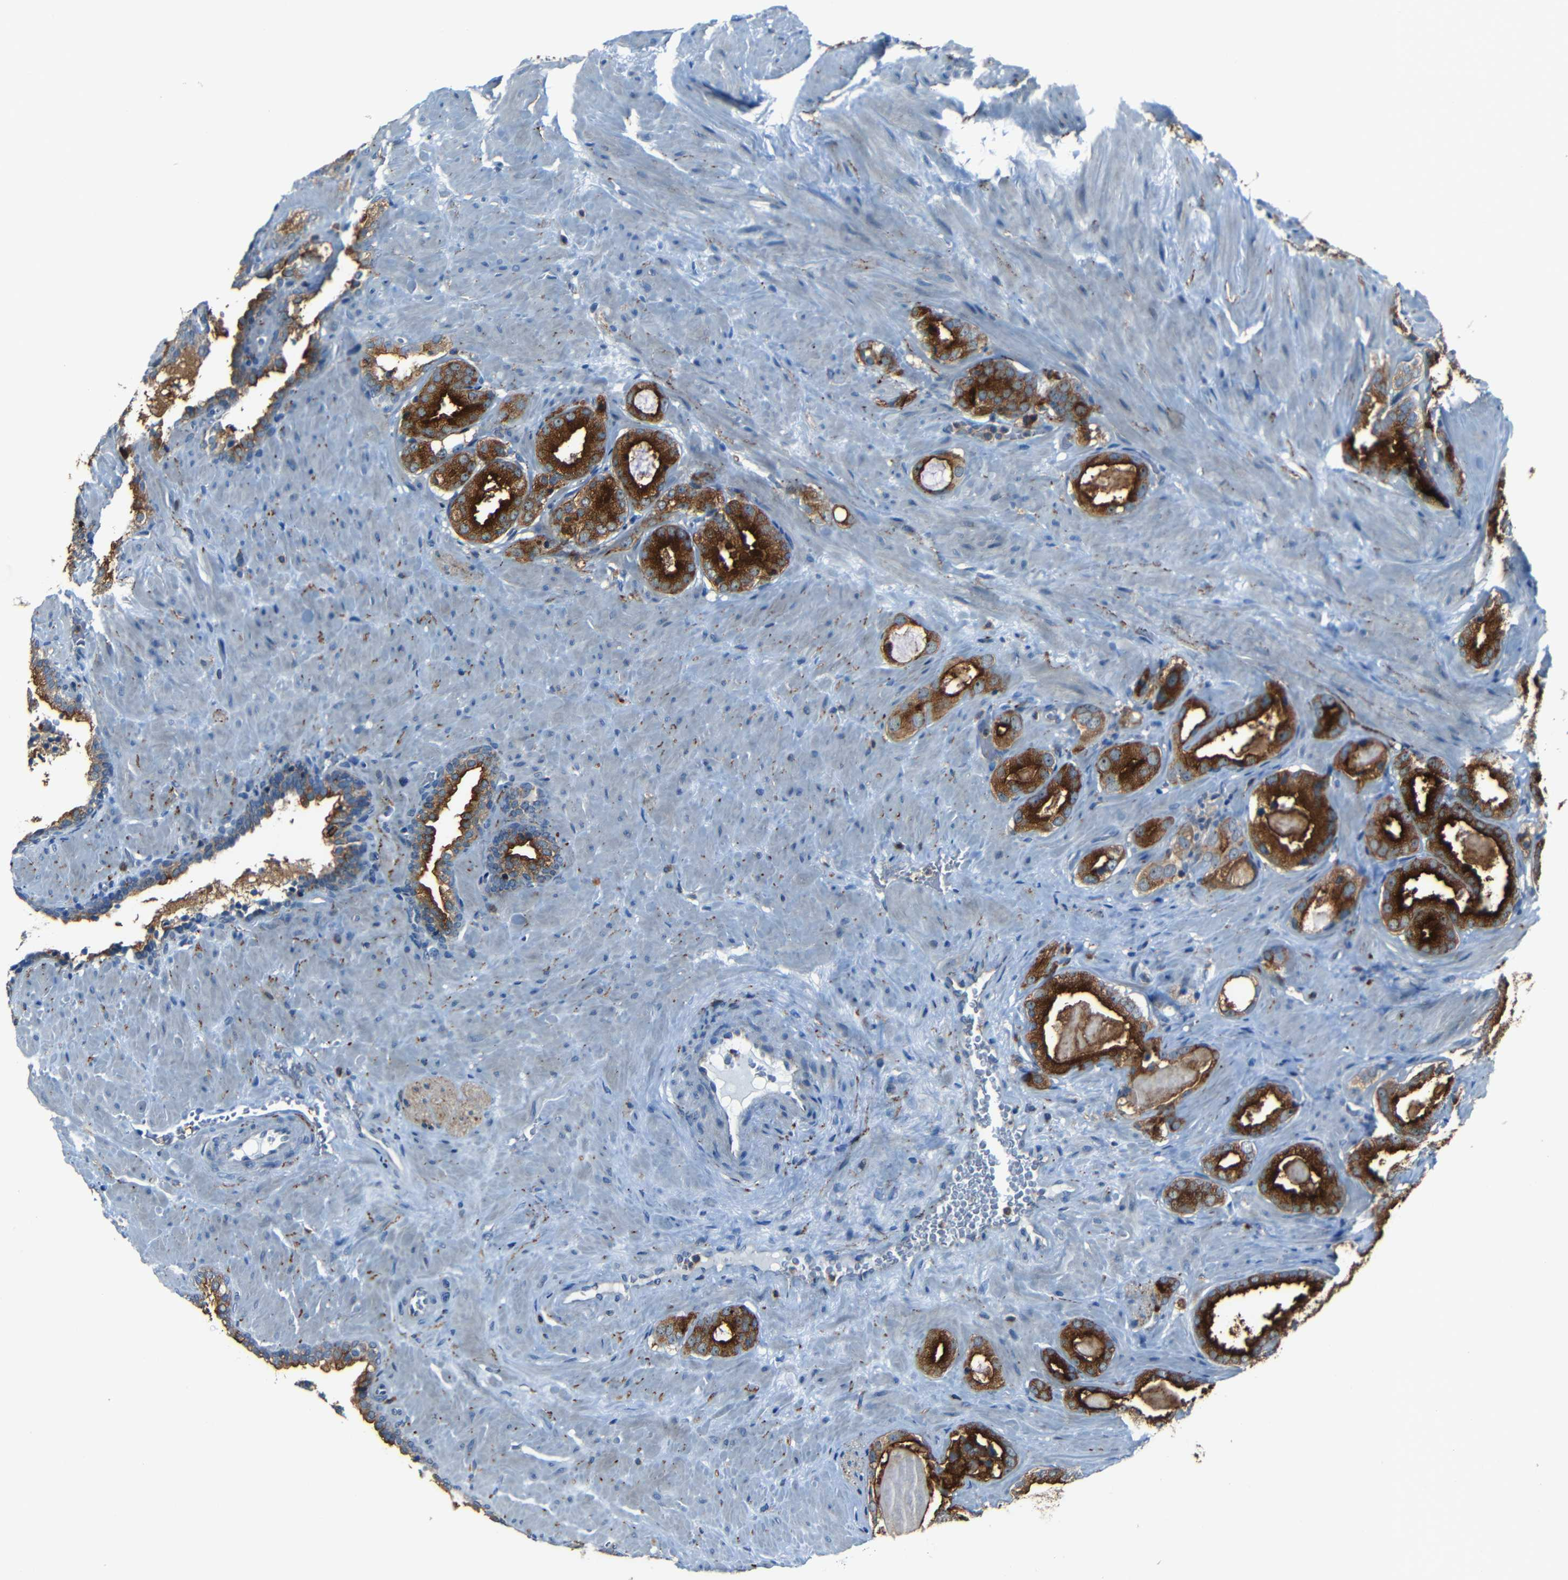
{"staining": {"intensity": "strong", "quantity": ">75%", "location": "cytoplasmic/membranous"}, "tissue": "prostate cancer", "cell_type": "Tumor cells", "image_type": "cancer", "snomed": [{"axis": "morphology", "description": "Adenocarcinoma, High grade"}, {"axis": "topography", "description": "Prostate"}], "caption": "Immunohistochemistry (IHC) (DAB) staining of human adenocarcinoma (high-grade) (prostate) exhibits strong cytoplasmic/membranous protein positivity in approximately >75% of tumor cells. (DAB (3,3'-diaminobenzidine) IHC, brown staining for protein, blue staining for nuclei).", "gene": "DNAJC5", "patient": {"sex": "male", "age": 64}}